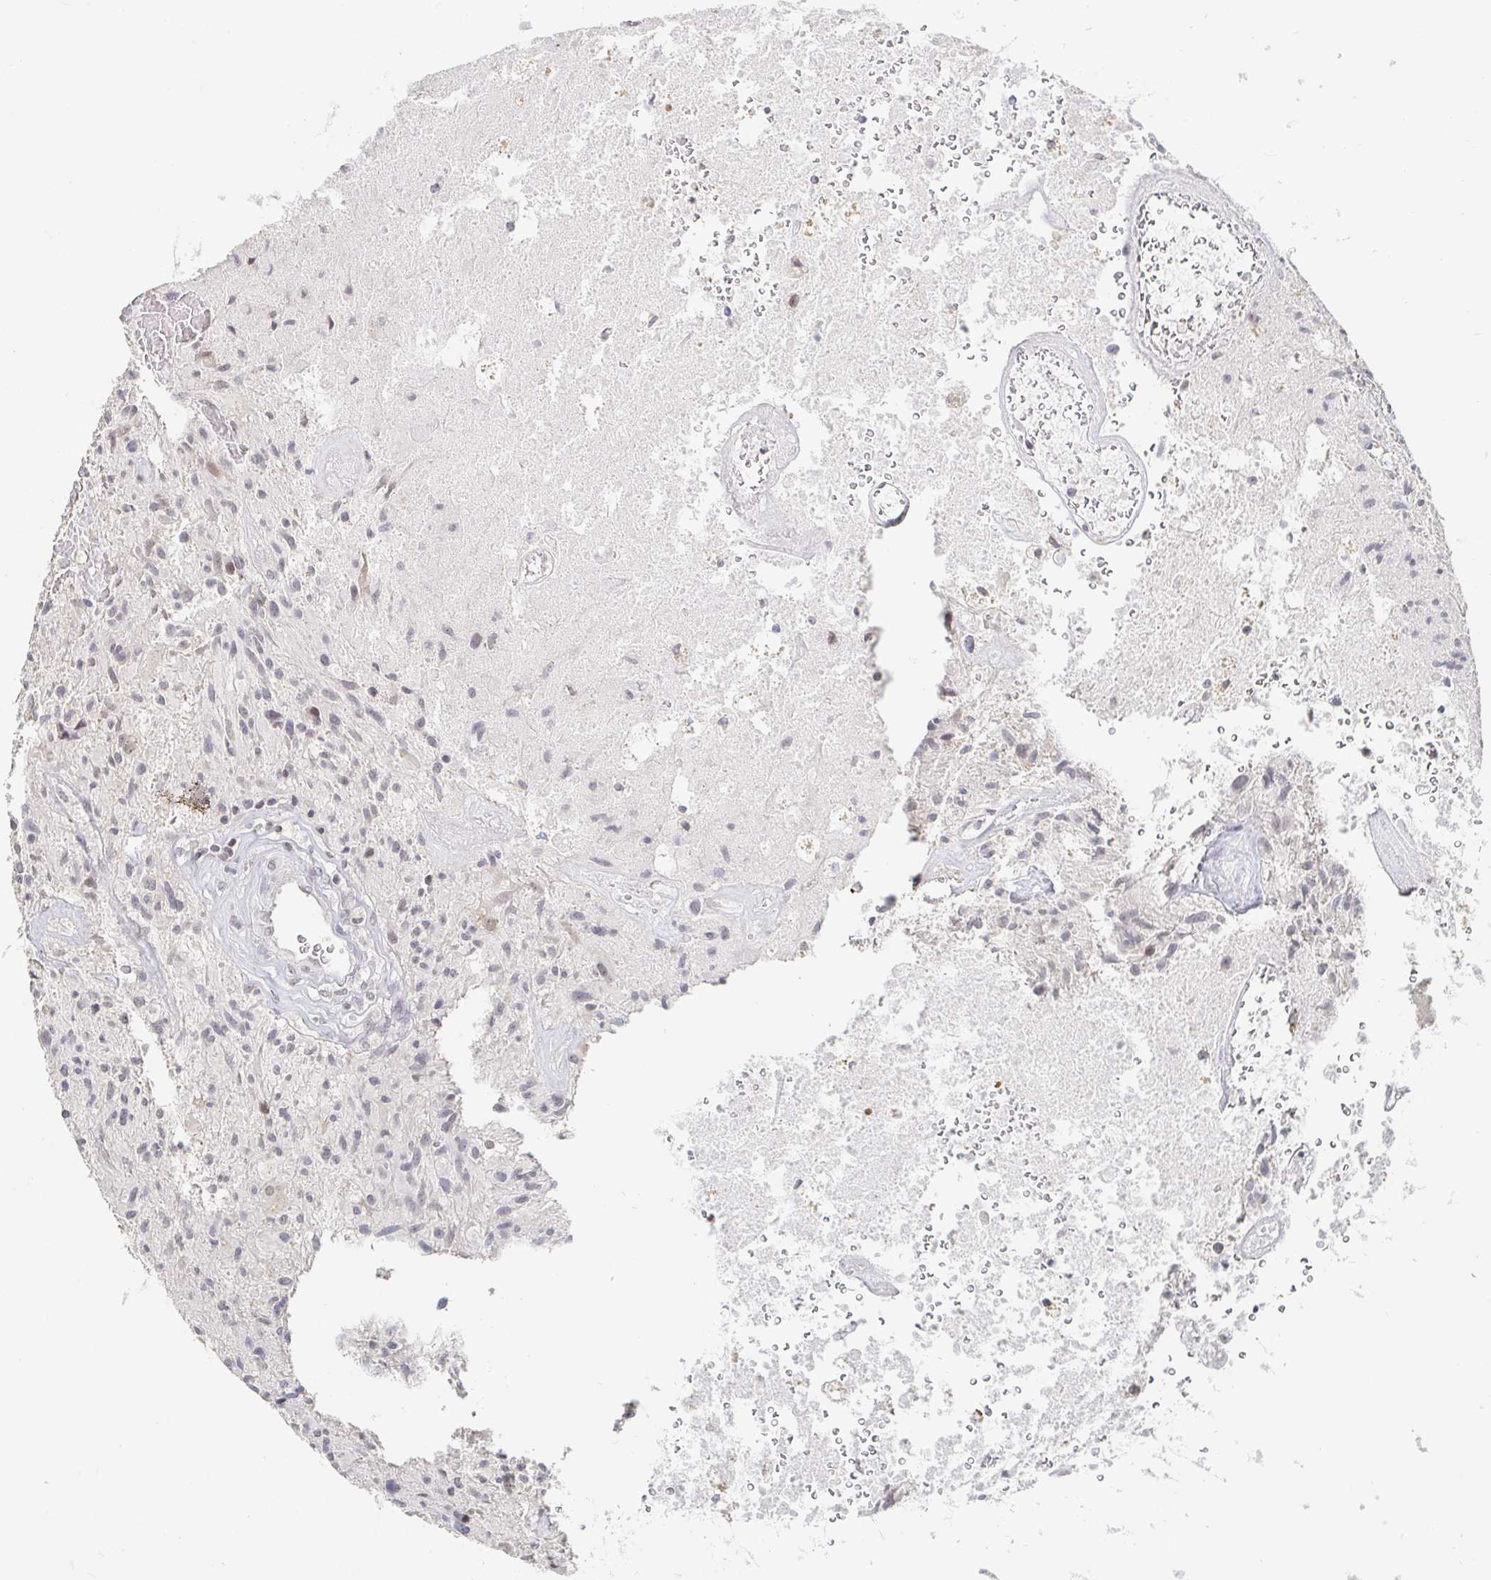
{"staining": {"intensity": "negative", "quantity": "none", "location": "none"}, "tissue": "glioma", "cell_type": "Tumor cells", "image_type": "cancer", "snomed": [{"axis": "morphology", "description": "Glioma, malignant, High grade"}, {"axis": "topography", "description": "Brain"}], "caption": "Immunohistochemical staining of human malignant glioma (high-grade) shows no significant expression in tumor cells.", "gene": "NME9", "patient": {"sex": "female", "age": 70}}